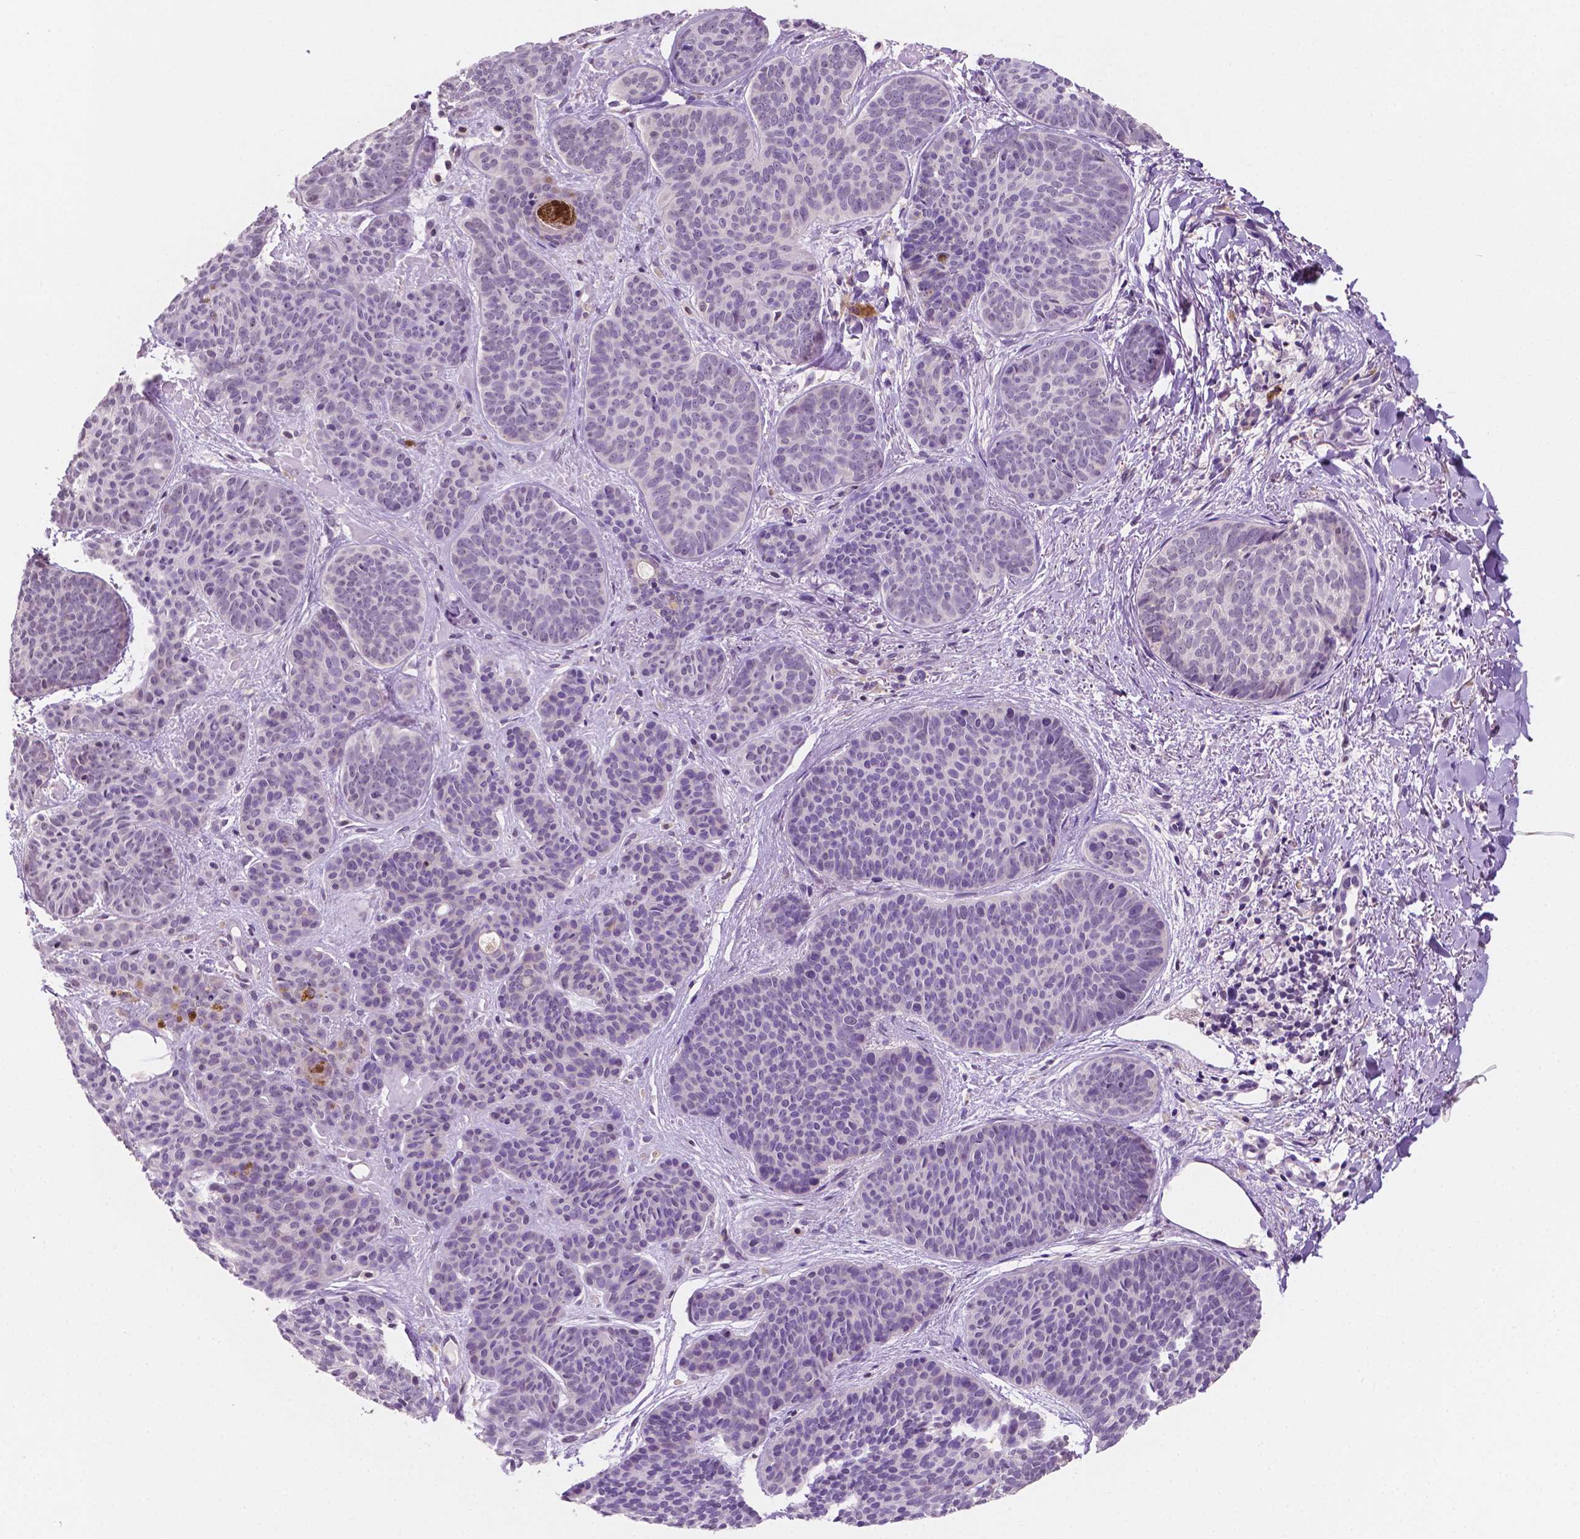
{"staining": {"intensity": "negative", "quantity": "none", "location": "none"}, "tissue": "skin cancer", "cell_type": "Tumor cells", "image_type": "cancer", "snomed": [{"axis": "morphology", "description": "Basal cell carcinoma"}, {"axis": "topography", "description": "Skin"}], "caption": "IHC photomicrograph of human skin basal cell carcinoma stained for a protein (brown), which exhibits no positivity in tumor cells. Nuclei are stained in blue.", "gene": "SHLD3", "patient": {"sex": "female", "age": 82}}